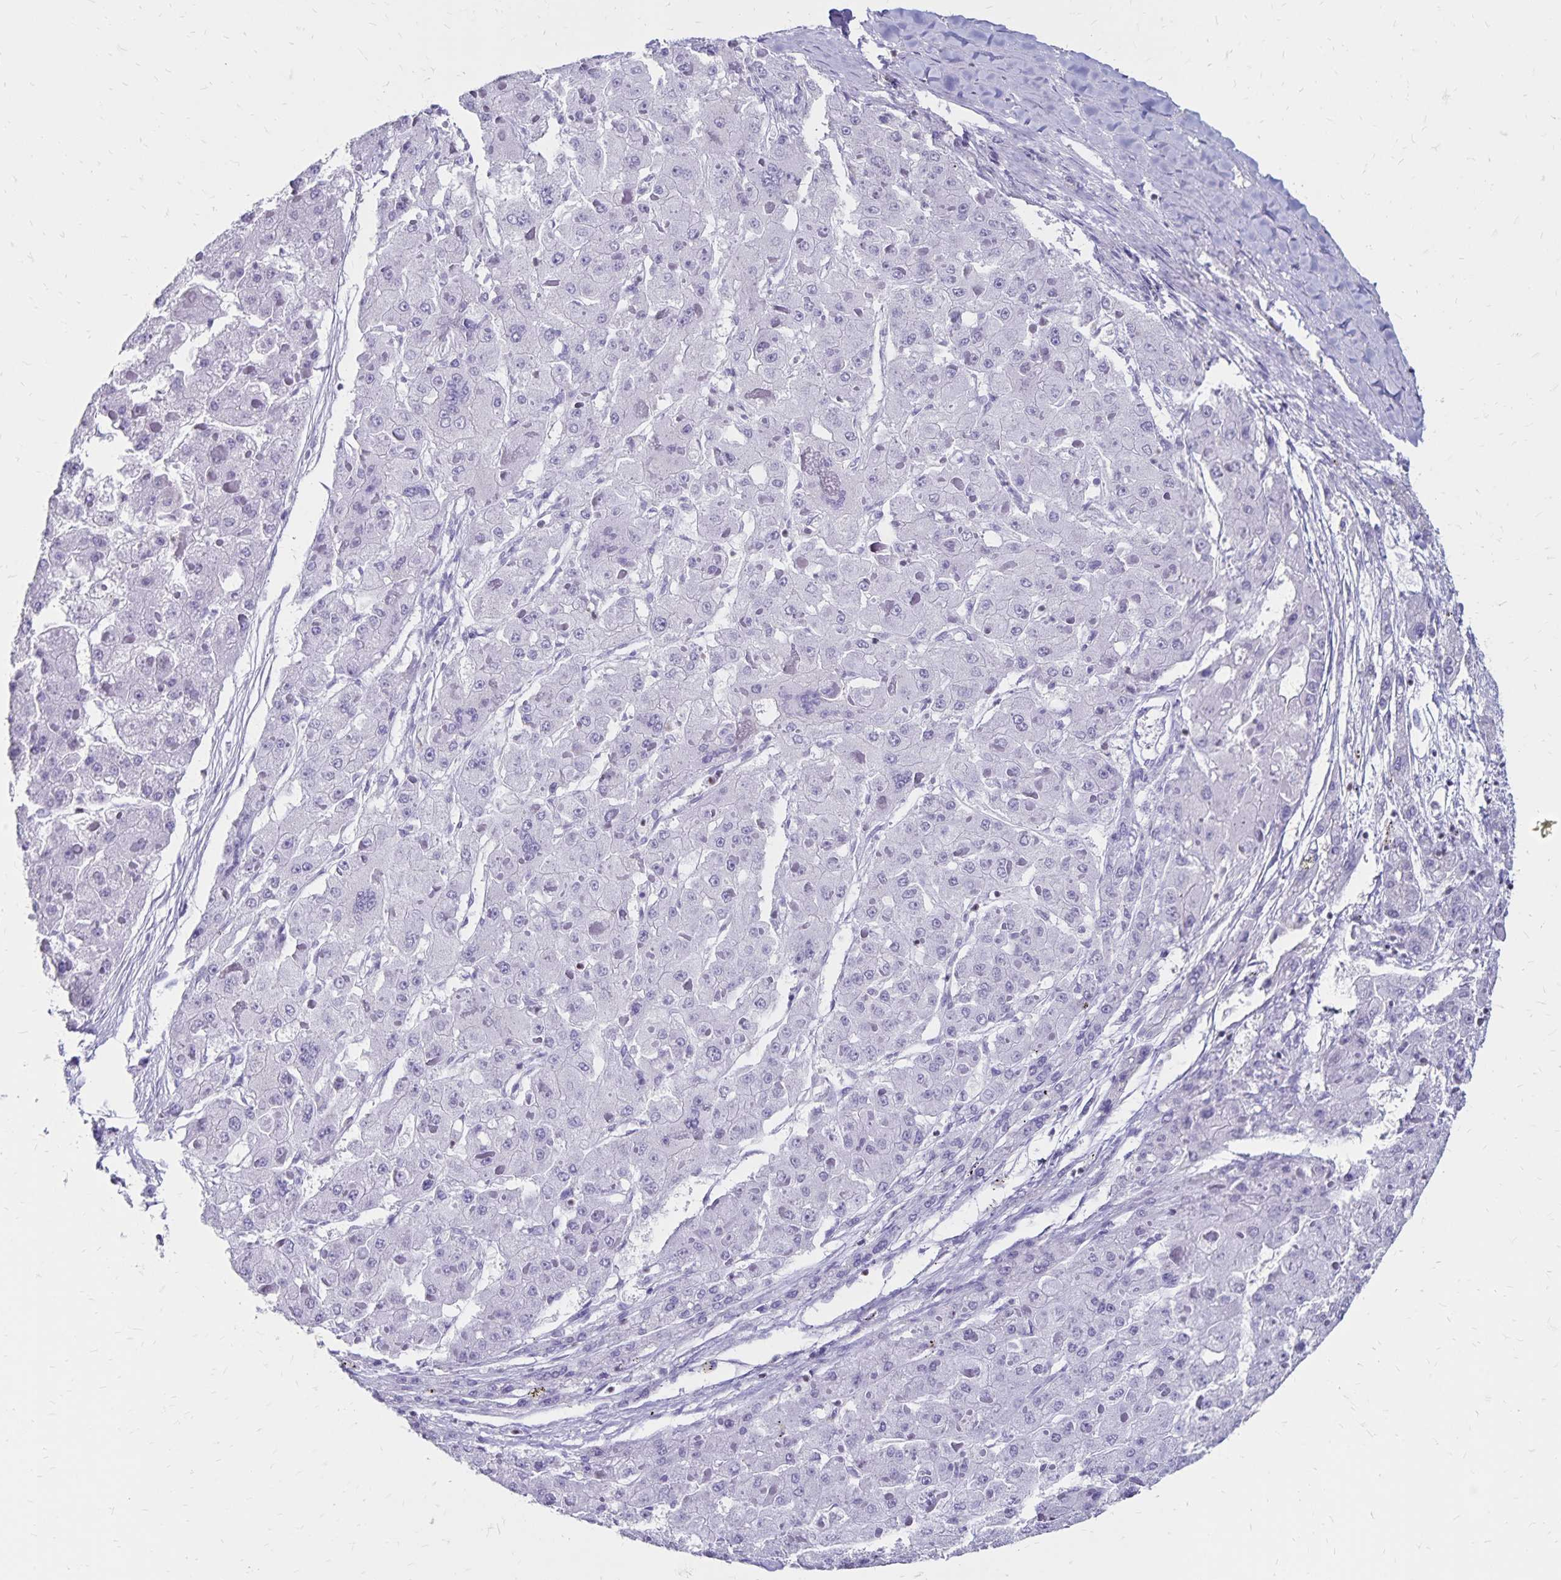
{"staining": {"intensity": "negative", "quantity": "none", "location": "none"}, "tissue": "liver cancer", "cell_type": "Tumor cells", "image_type": "cancer", "snomed": [{"axis": "morphology", "description": "Carcinoma, Hepatocellular, NOS"}, {"axis": "topography", "description": "Liver"}], "caption": "Hepatocellular carcinoma (liver) was stained to show a protein in brown. There is no significant staining in tumor cells.", "gene": "IKZF1", "patient": {"sex": "female", "age": 73}}